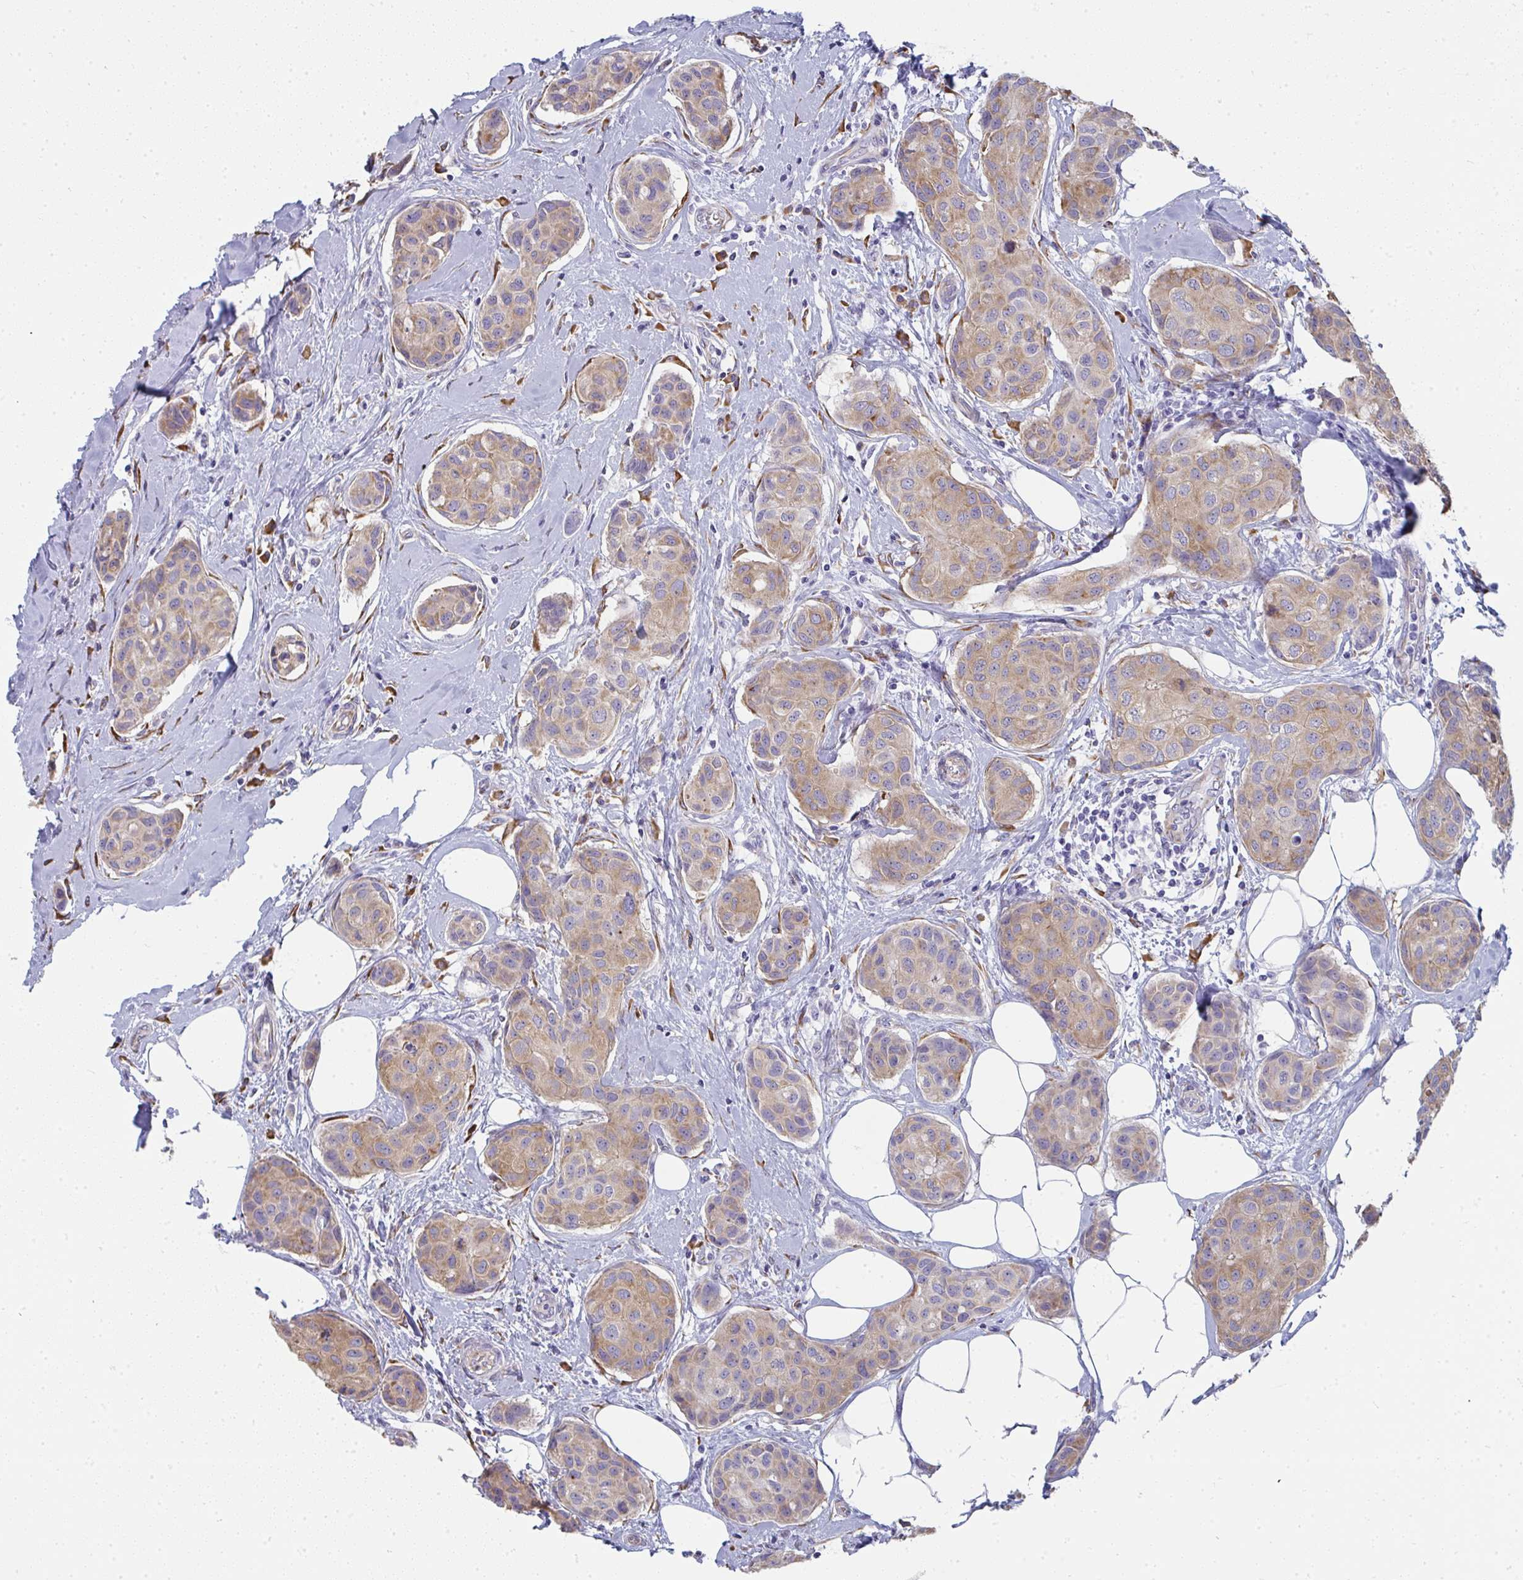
{"staining": {"intensity": "moderate", "quantity": ">75%", "location": "cytoplasmic/membranous"}, "tissue": "breast cancer", "cell_type": "Tumor cells", "image_type": "cancer", "snomed": [{"axis": "morphology", "description": "Duct carcinoma"}, {"axis": "topography", "description": "Breast"}, {"axis": "topography", "description": "Lymph node"}], "caption": "Human infiltrating ductal carcinoma (breast) stained for a protein (brown) displays moderate cytoplasmic/membranous positive staining in approximately >75% of tumor cells.", "gene": "SHROOM1", "patient": {"sex": "female", "age": 80}}